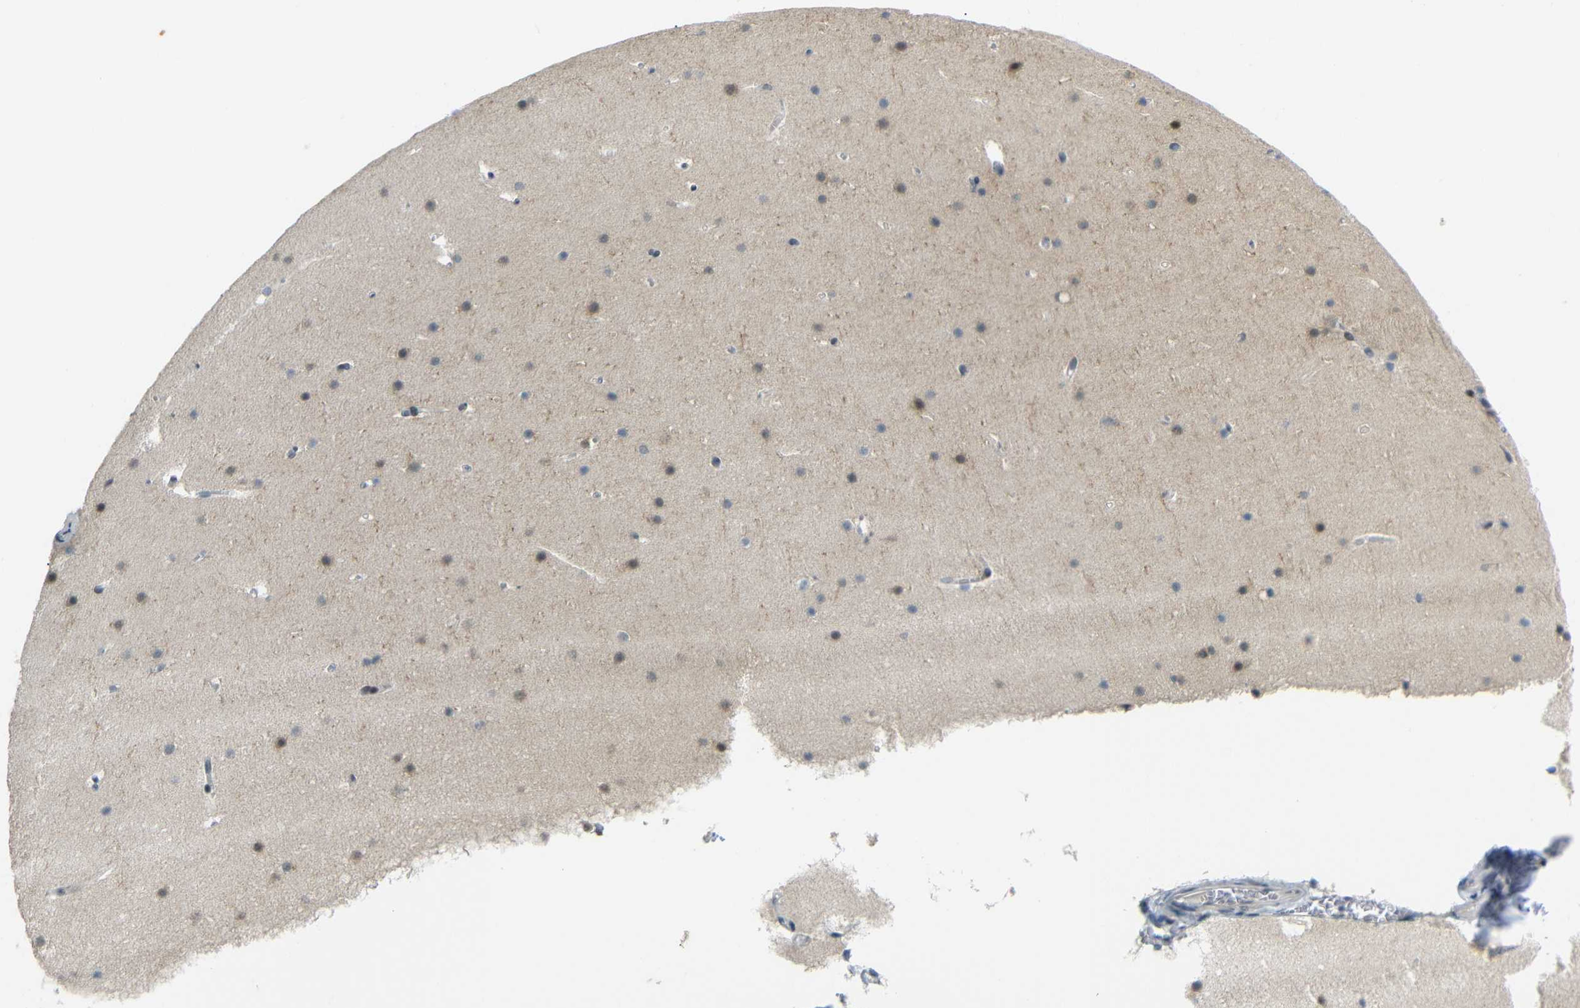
{"staining": {"intensity": "moderate", "quantity": ">75%", "location": "cytoplasmic/membranous"}, "tissue": "cerebellum", "cell_type": "Cells in granular layer", "image_type": "normal", "snomed": [{"axis": "morphology", "description": "Normal tissue, NOS"}, {"axis": "topography", "description": "Cerebellum"}], "caption": "Approximately >75% of cells in granular layer in normal cerebellum reveal moderate cytoplasmic/membranous protein positivity as visualized by brown immunohistochemical staining.", "gene": "GPR158", "patient": {"sex": "male", "age": 45}}